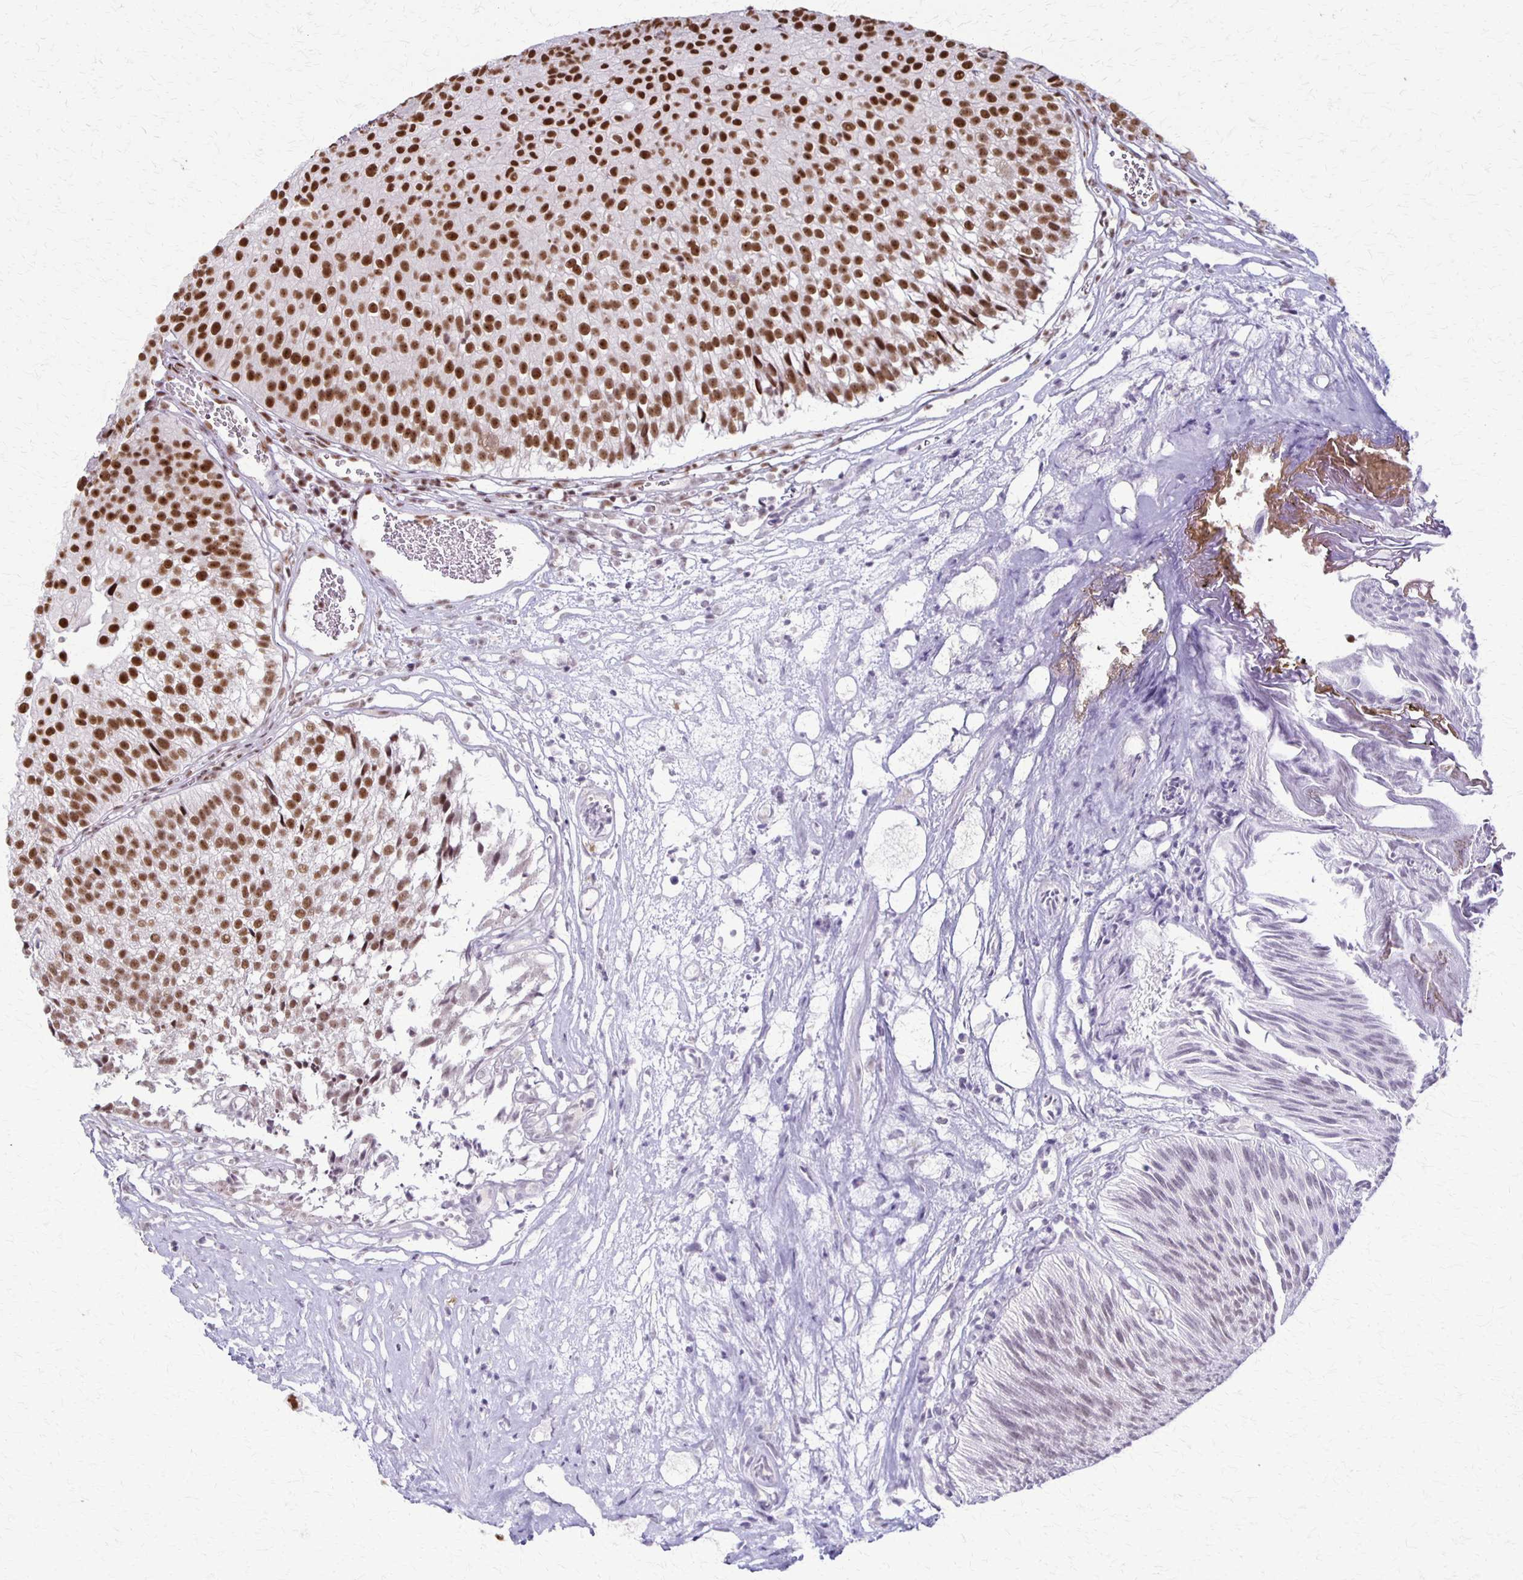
{"staining": {"intensity": "strong", "quantity": ">75%", "location": "nuclear"}, "tissue": "urothelial cancer", "cell_type": "Tumor cells", "image_type": "cancer", "snomed": [{"axis": "morphology", "description": "Urothelial carcinoma, Low grade"}, {"axis": "topography", "description": "Urinary bladder"}], "caption": "A brown stain highlights strong nuclear positivity of a protein in human low-grade urothelial carcinoma tumor cells. (DAB = brown stain, brightfield microscopy at high magnification).", "gene": "XRCC6", "patient": {"sex": "male", "age": 80}}